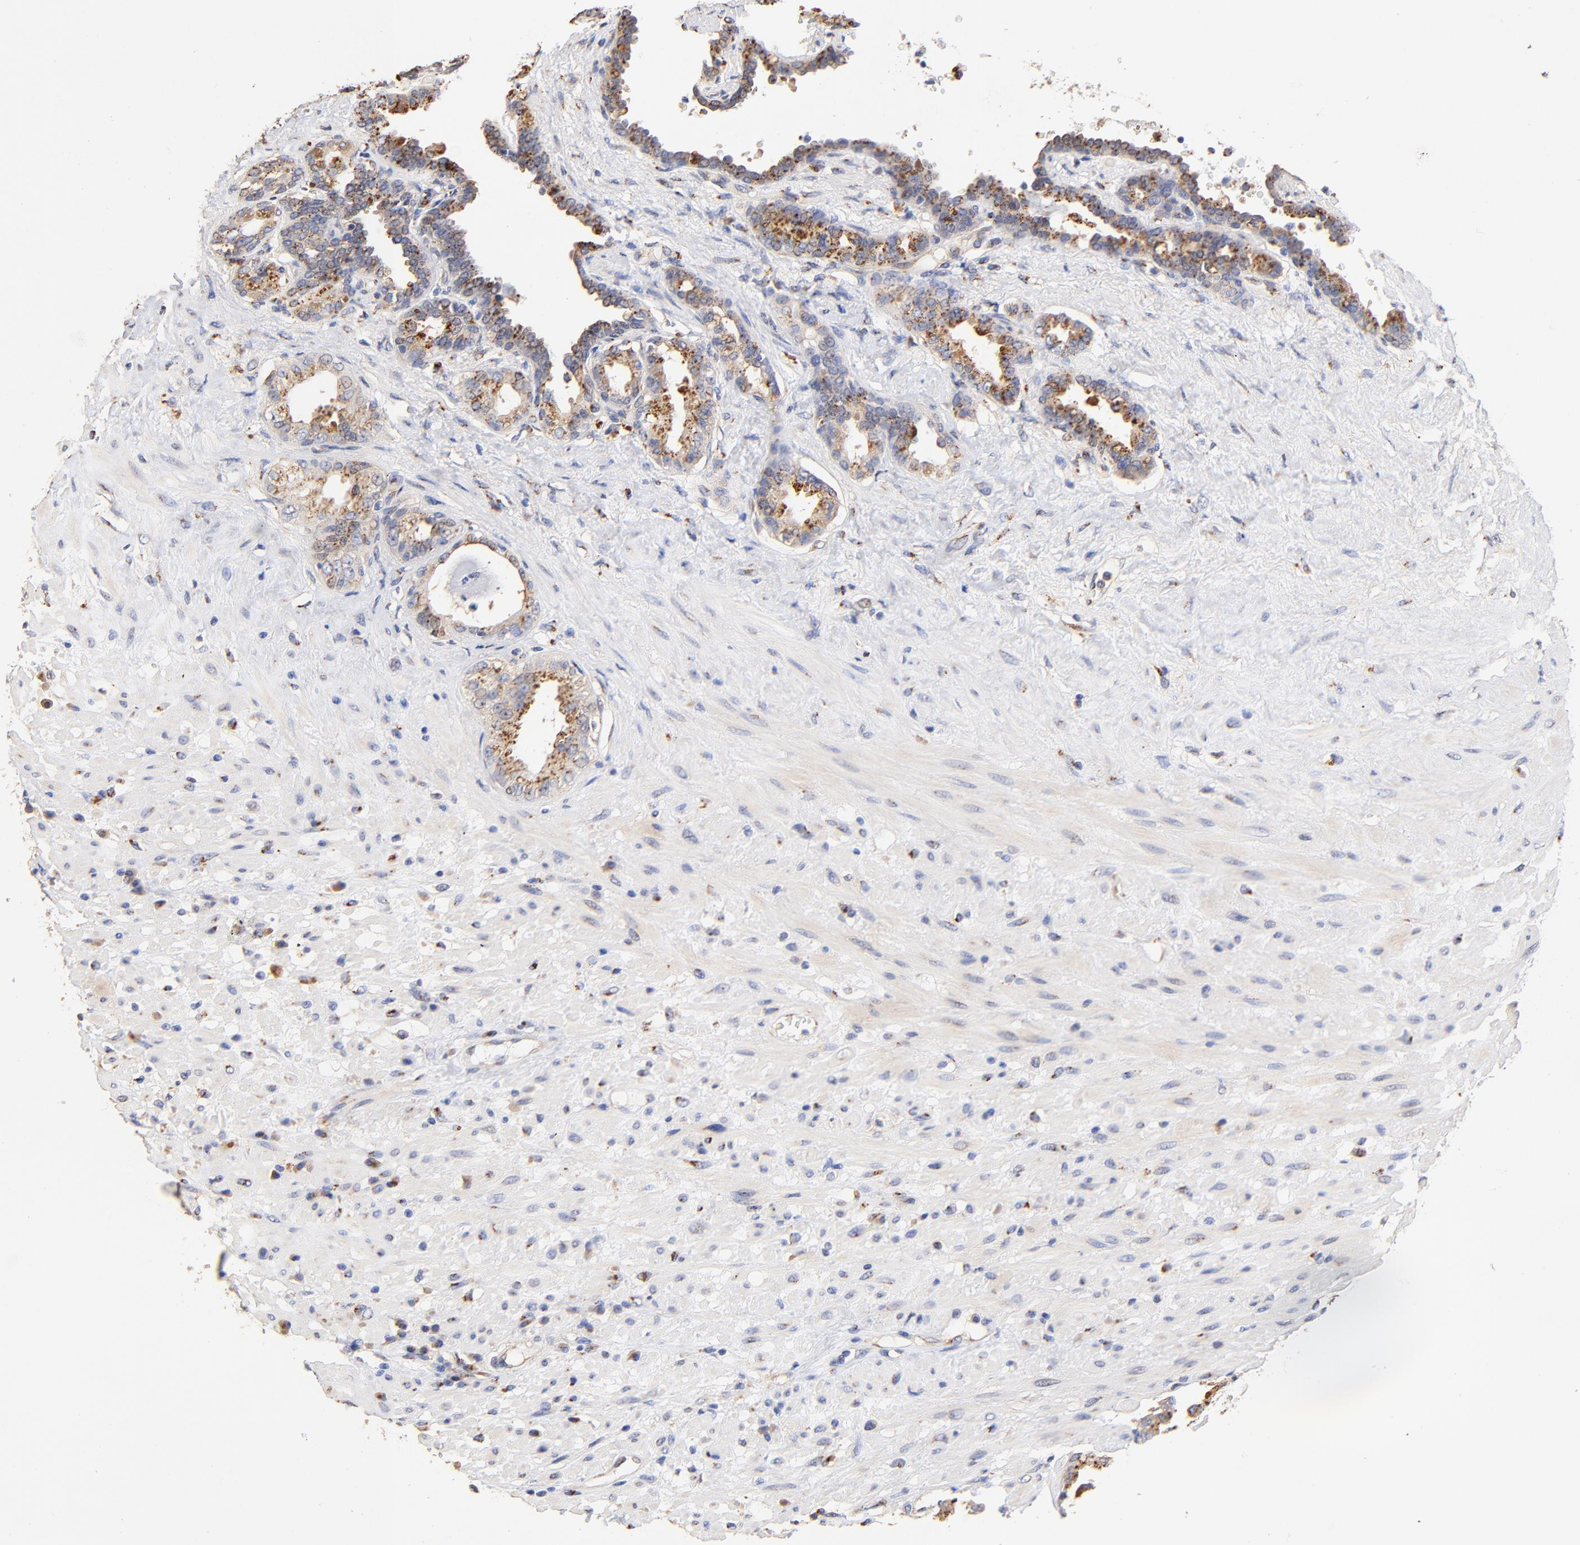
{"staining": {"intensity": "moderate", "quantity": ">75%", "location": "cytoplasmic/membranous"}, "tissue": "seminal vesicle", "cell_type": "Glandular cells", "image_type": "normal", "snomed": [{"axis": "morphology", "description": "Normal tissue, NOS"}, {"axis": "topography", "description": "Seminal veicle"}], "caption": "Benign seminal vesicle exhibits moderate cytoplasmic/membranous positivity in about >75% of glandular cells.", "gene": "FMNL3", "patient": {"sex": "male", "age": 61}}